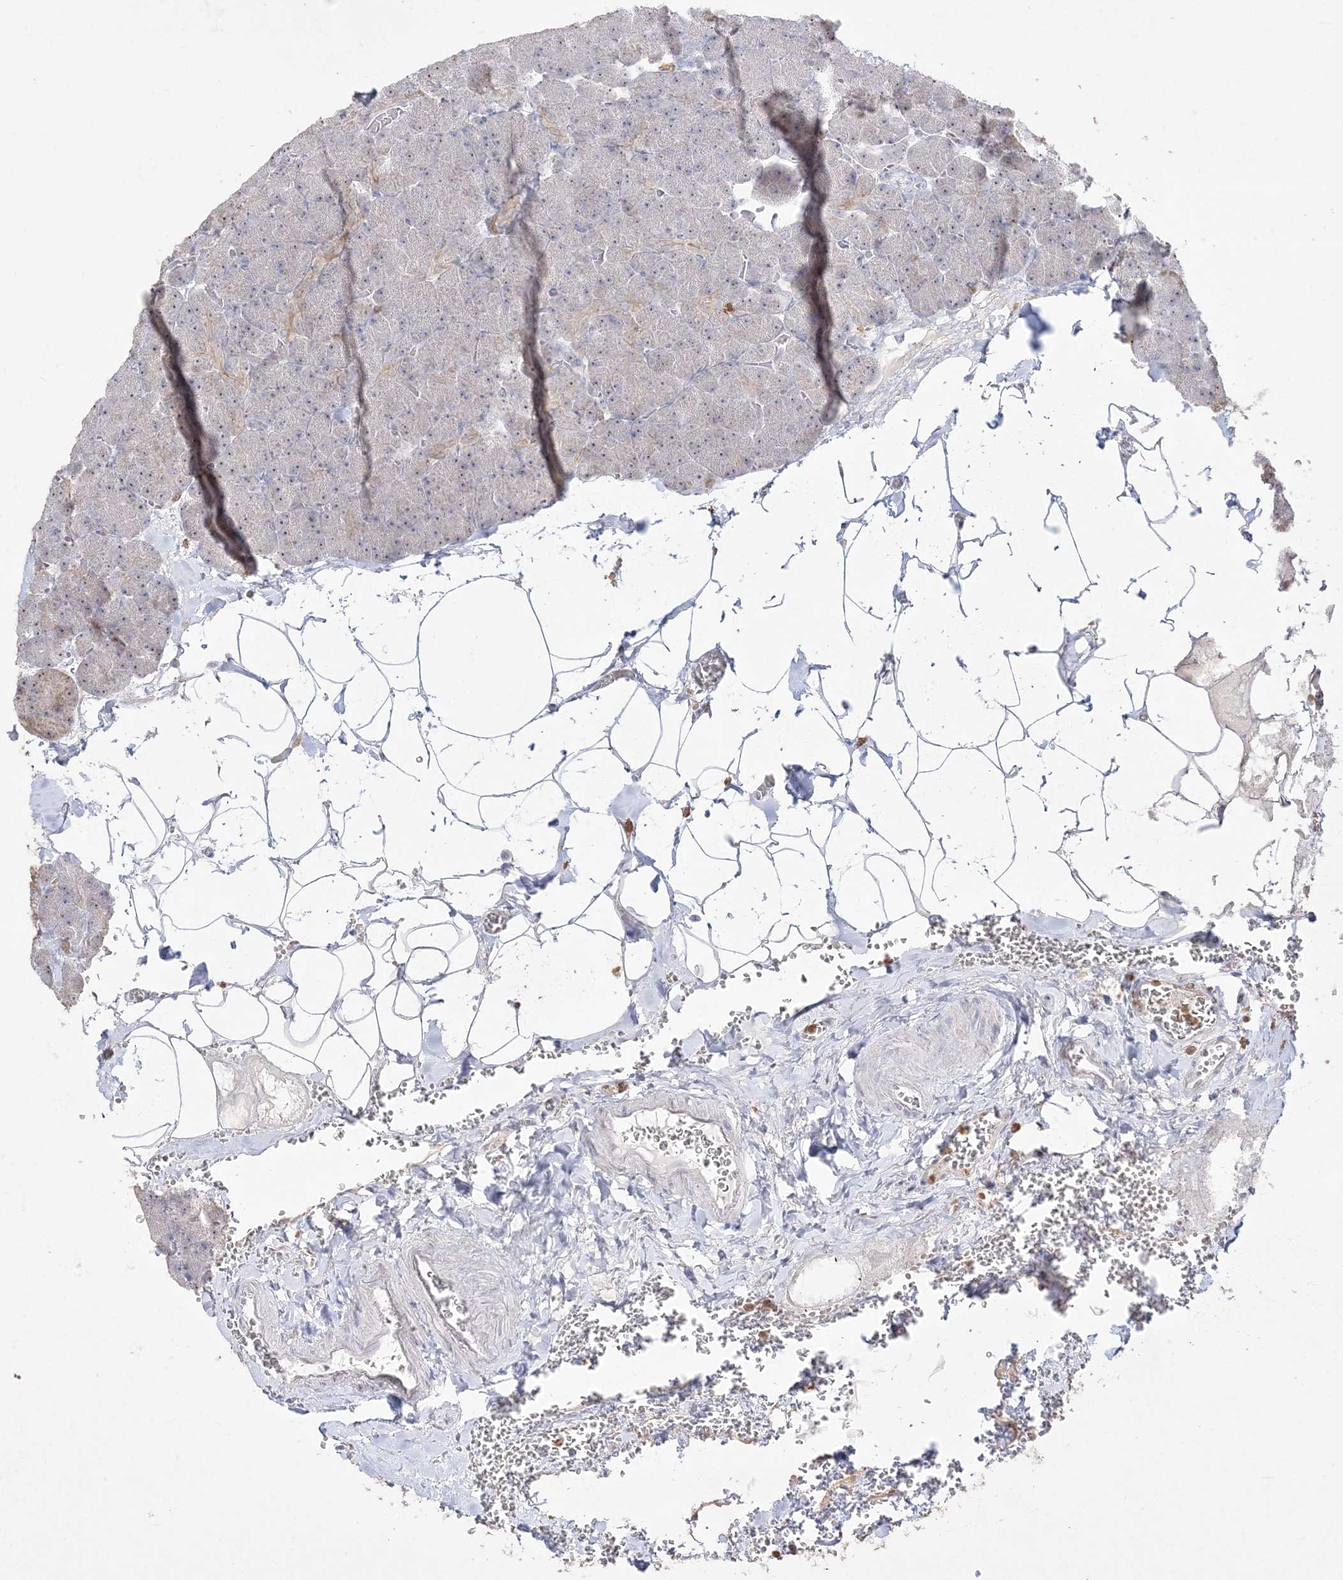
{"staining": {"intensity": "moderate", "quantity": "25%-75%", "location": "cytoplasmic/membranous,nuclear"}, "tissue": "pancreas", "cell_type": "Exocrine glandular cells", "image_type": "normal", "snomed": [{"axis": "morphology", "description": "Normal tissue, NOS"}, {"axis": "morphology", "description": "Carcinoid, malignant, NOS"}, {"axis": "topography", "description": "Pancreas"}], "caption": "A medium amount of moderate cytoplasmic/membranous,nuclear positivity is seen in approximately 25%-75% of exocrine glandular cells in unremarkable pancreas.", "gene": "NOP16", "patient": {"sex": "female", "age": 35}}